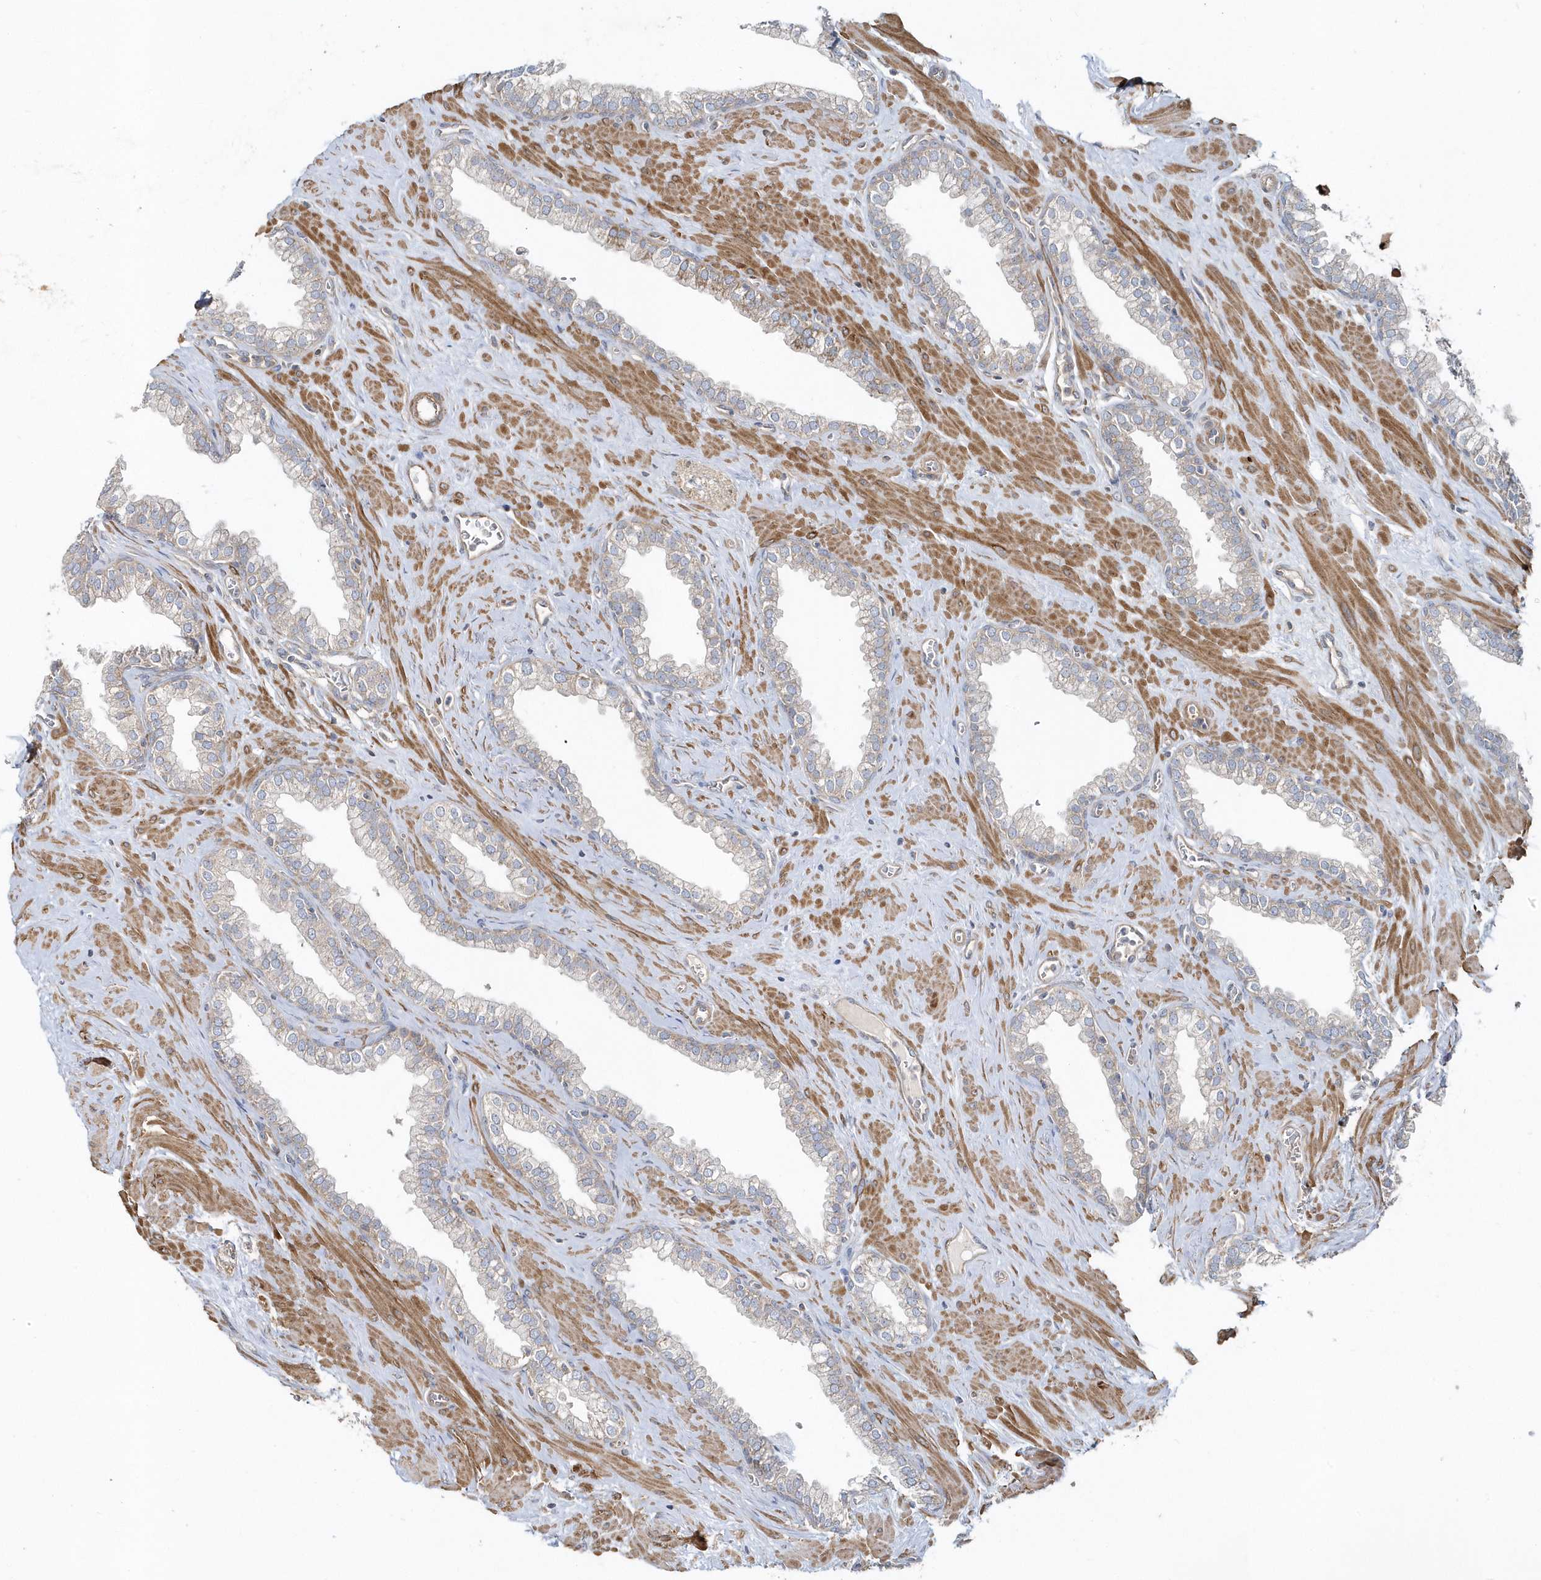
{"staining": {"intensity": "weak", "quantity": "<25%", "location": "cytoplasmic/membranous"}, "tissue": "prostate", "cell_type": "Glandular cells", "image_type": "normal", "snomed": [{"axis": "morphology", "description": "Normal tissue, NOS"}, {"axis": "morphology", "description": "Urothelial carcinoma, Low grade"}, {"axis": "topography", "description": "Urinary bladder"}, {"axis": "topography", "description": "Prostate"}], "caption": "Glandular cells show no significant protein expression in normal prostate. (DAB (3,3'-diaminobenzidine) immunohistochemistry (IHC) visualized using brightfield microscopy, high magnification).", "gene": "LEXM", "patient": {"sex": "male", "age": 60}}